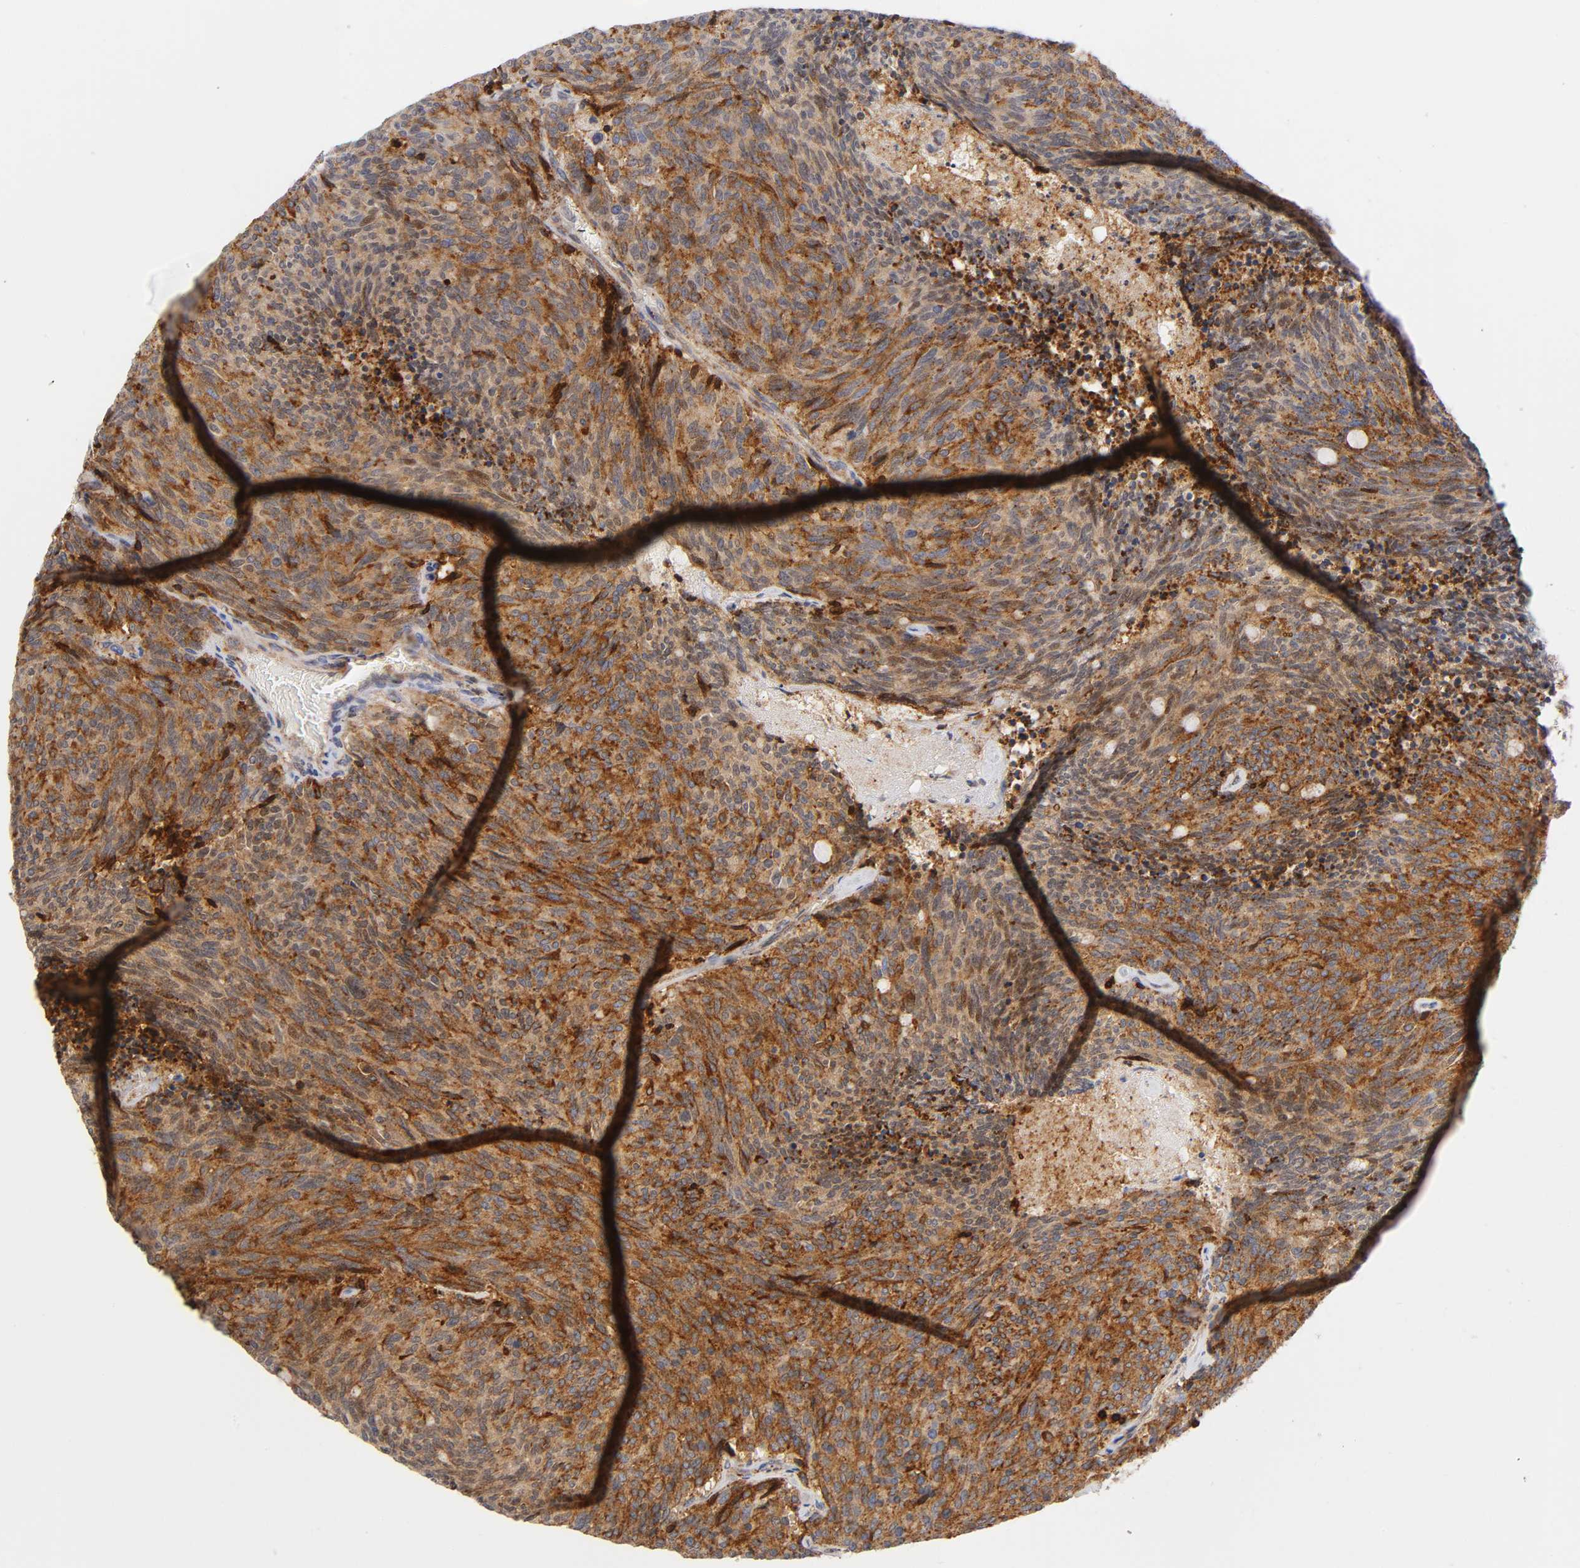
{"staining": {"intensity": "moderate", "quantity": ">75%", "location": "cytoplasmic/membranous,nuclear"}, "tissue": "carcinoid", "cell_type": "Tumor cells", "image_type": "cancer", "snomed": [{"axis": "morphology", "description": "Carcinoid, malignant, NOS"}, {"axis": "topography", "description": "Pancreas"}], "caption": "DAB immunohistochemical staining of human carcinoid reveals moderate cytoplasmic/membranous and nuclear protein staining in about >75% of tumor cells. (DAB = brown stain, brightfield microscopy at high magnification).", "gene": "ANXA7", "patient": {"sex": "female", "age": 54}}